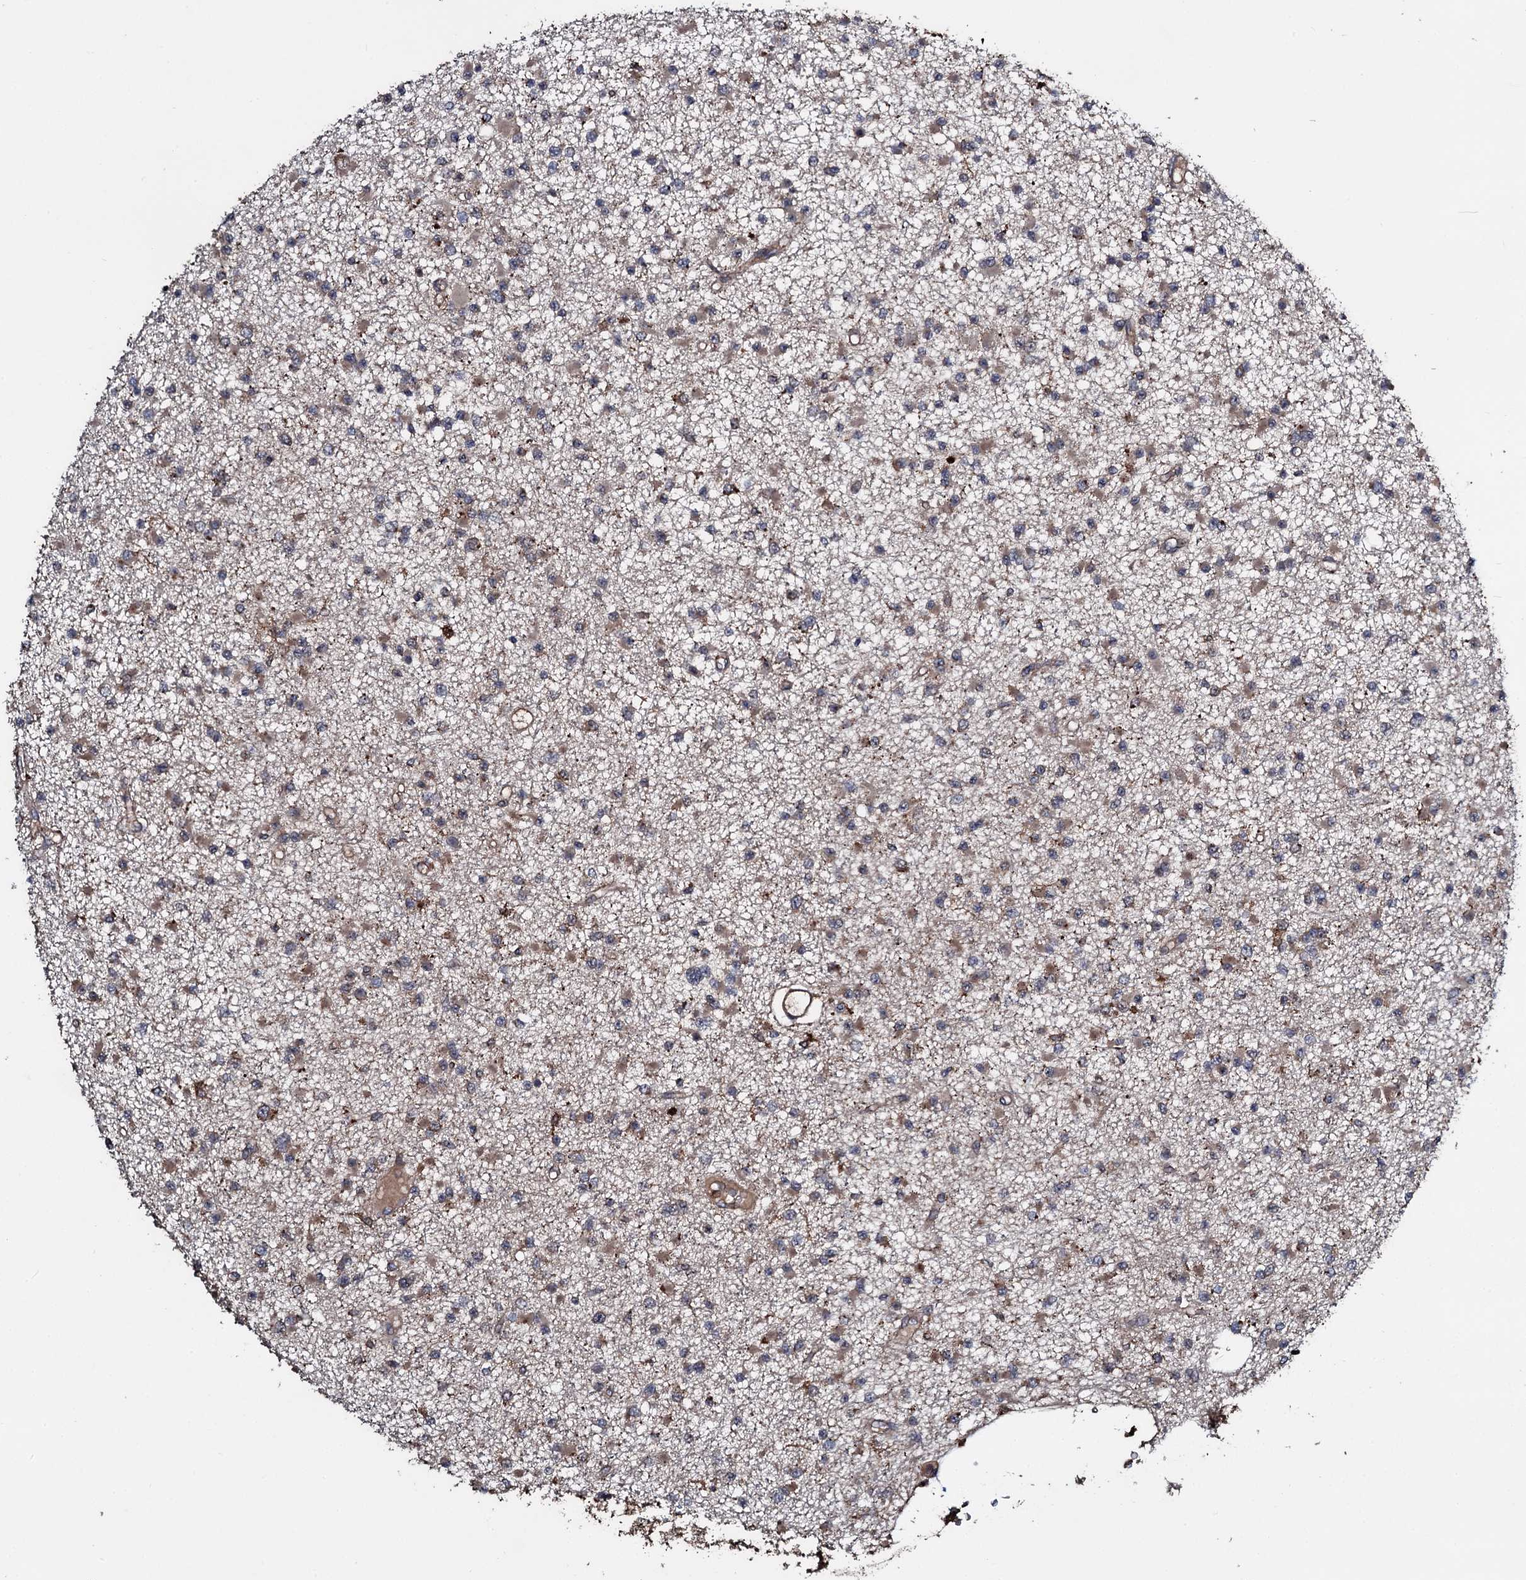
{"staining": {"intensity": "weak", "quantity": ">75%", "location": "cytoplasmic/membranous"}, "tissue": "glioma", "cell_type": "Tumor cells", "image_type": "cancer", "snomed": [{"axis": "morphology", "description": "Glioma, malignant, Low grade"}, {"axis": "topography", "description": "Brain"}], "caption": "DAB immunohistochemical staining of glioma reveals weak cytoplasmic/membranous protein positivity in about >75% of tumor cells. Using DAB (brown) and hematoxylin (blue) stains, captured at high magnification using brightfield microscopy.", "gene": "TPGS2", "patient": {"sex": "female", "age": 22}}